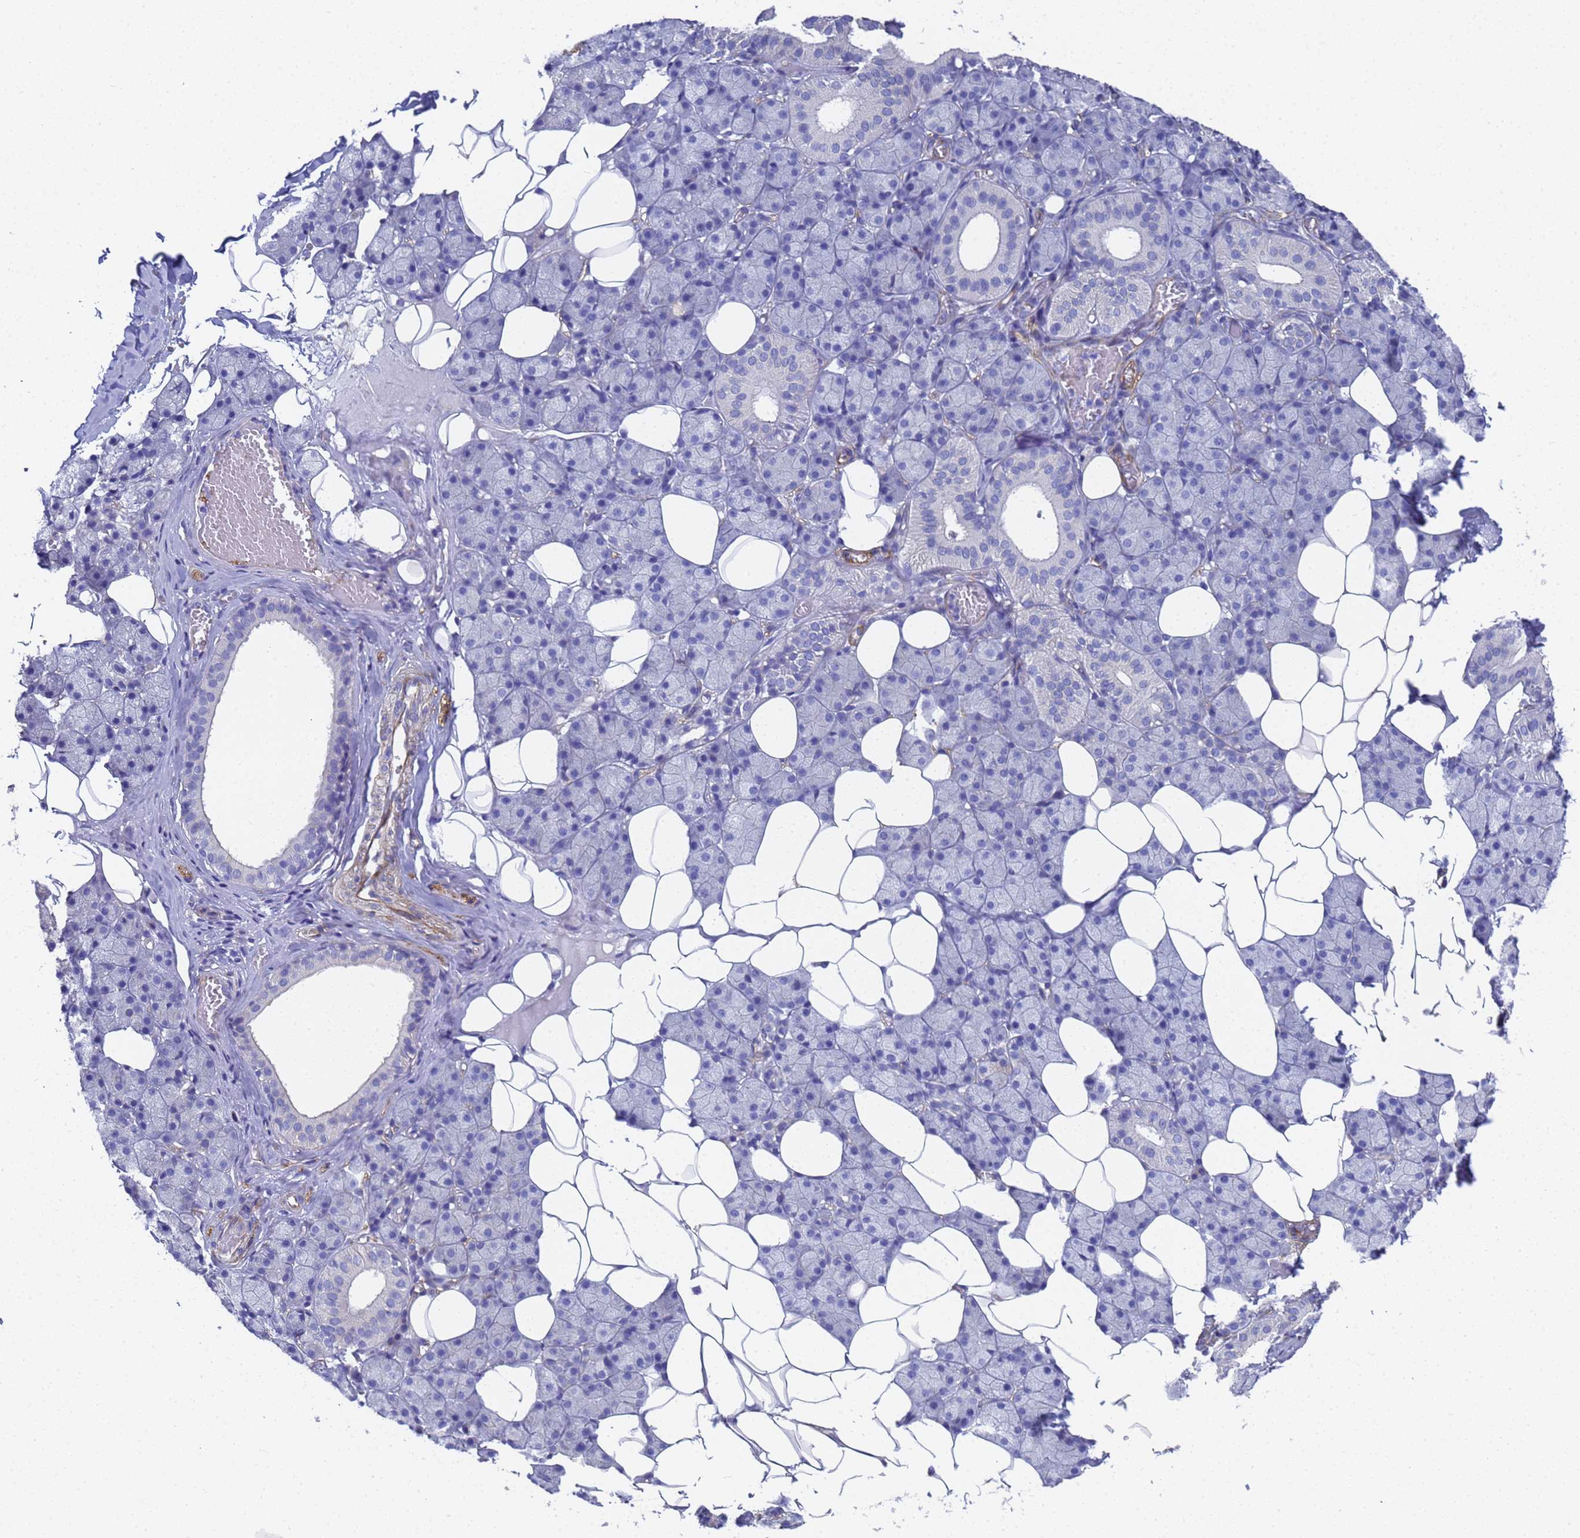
{"staining": {"intensity": "negative", "quantity": "none", "location": "none"}, "tissue": "salivary gland", "cell_type": "Glandular cells", "image_type": "normal", "snomed": [{"axis": "morphology", "description": "Normal tissue, NOS"}, {"axis": "topography", "description": "Salivary gland"}], "caption": "Immunohistochemical staining of benign salivary gland displays no significant expression in glandular cells.", "gene": "ENSG00000198211", "patient": {"sex": "female", "age": 33}}